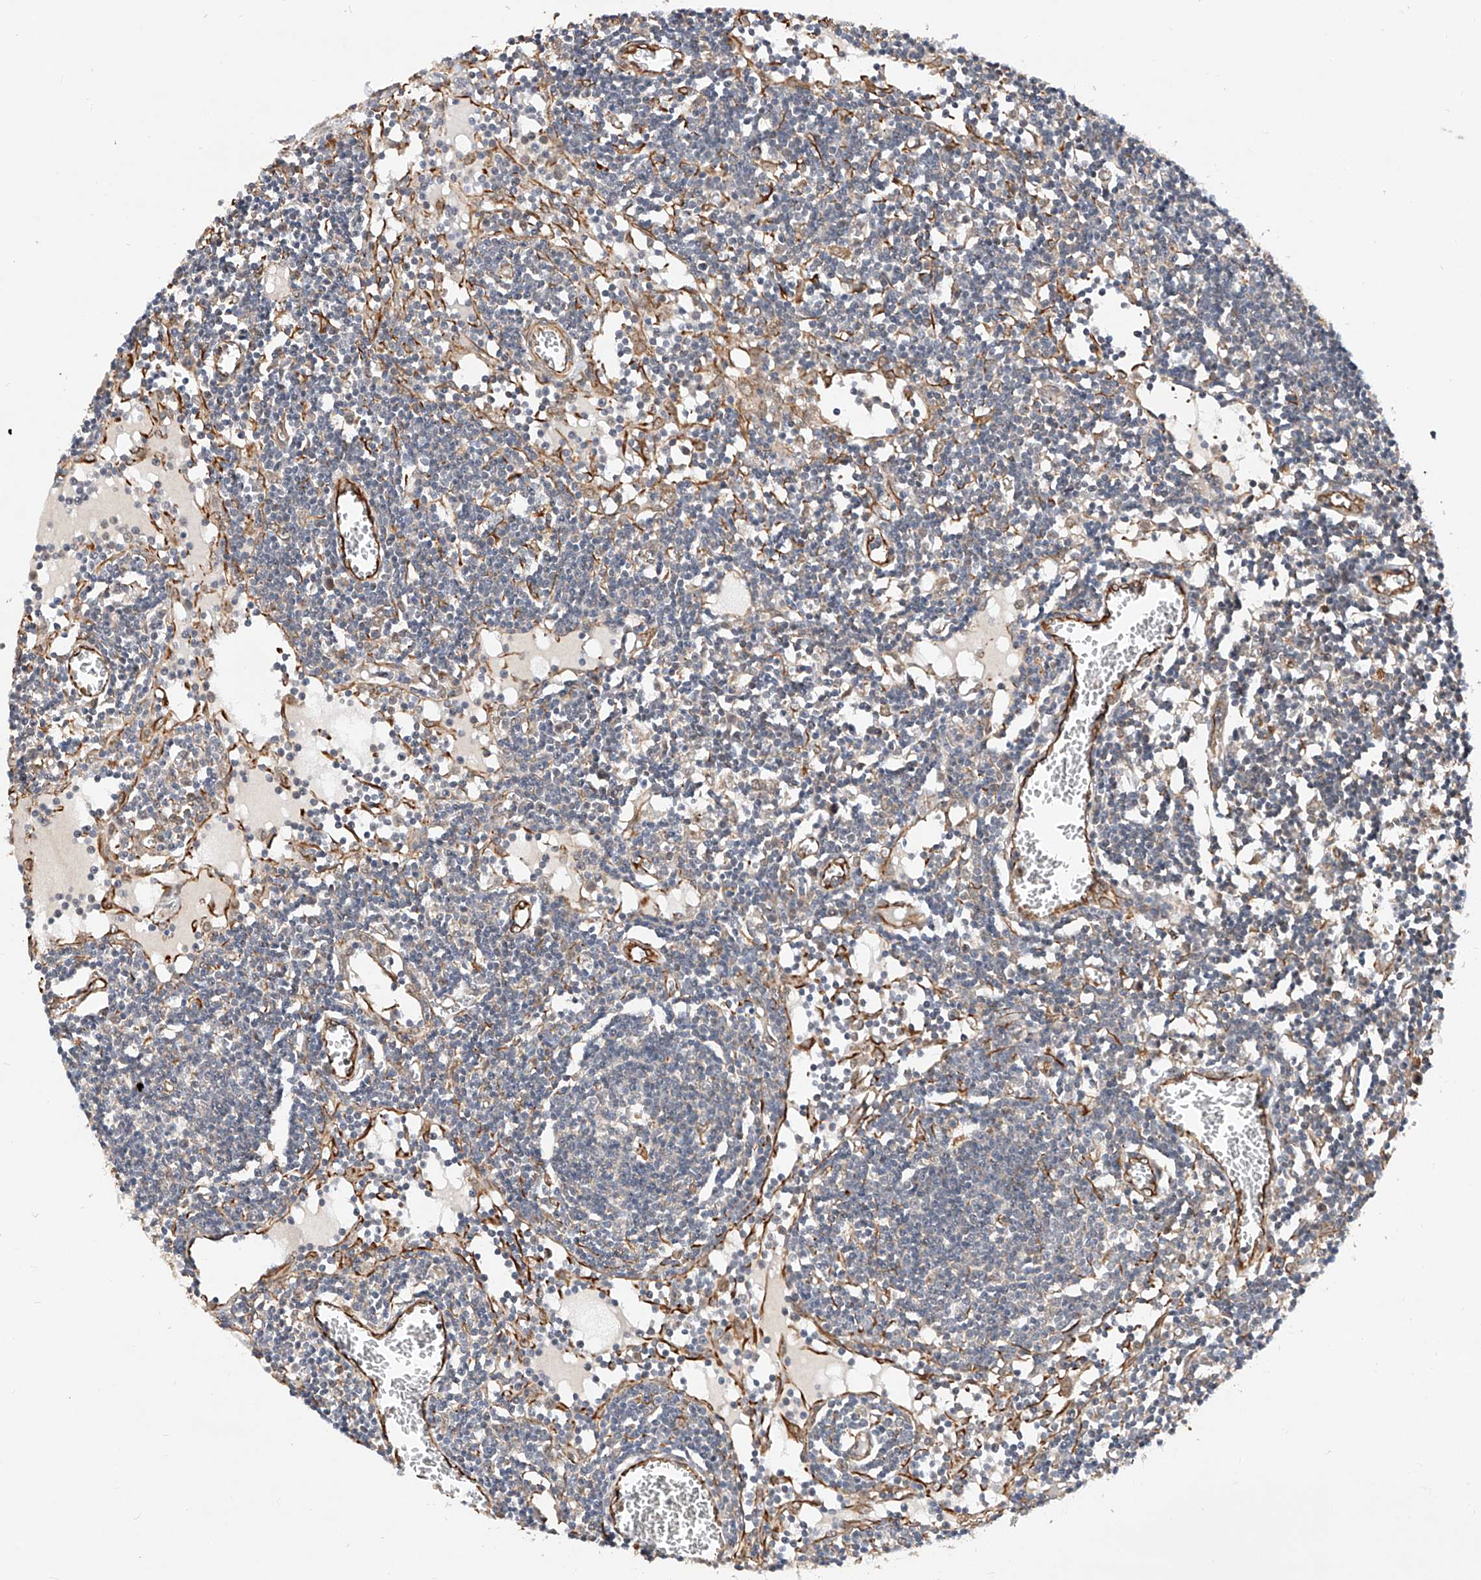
{"staining": {"intensity": "negative", "quantity": "none", "location": "none"}, "tissue": "lymph node", "cell_type": "Germinal center cells", "image_type": "normal", "snomed": [{"axis": "morphology", "description": "Normal tissue, NOS"}, {"axis": "topography", "description": "Lymph node"}], "caption": "Histopathology image shows no protein staining in germinal center cells of unremarkable lymph node.", "gene": "AMD1", "patient": {"sex": "female", "age": 11}}